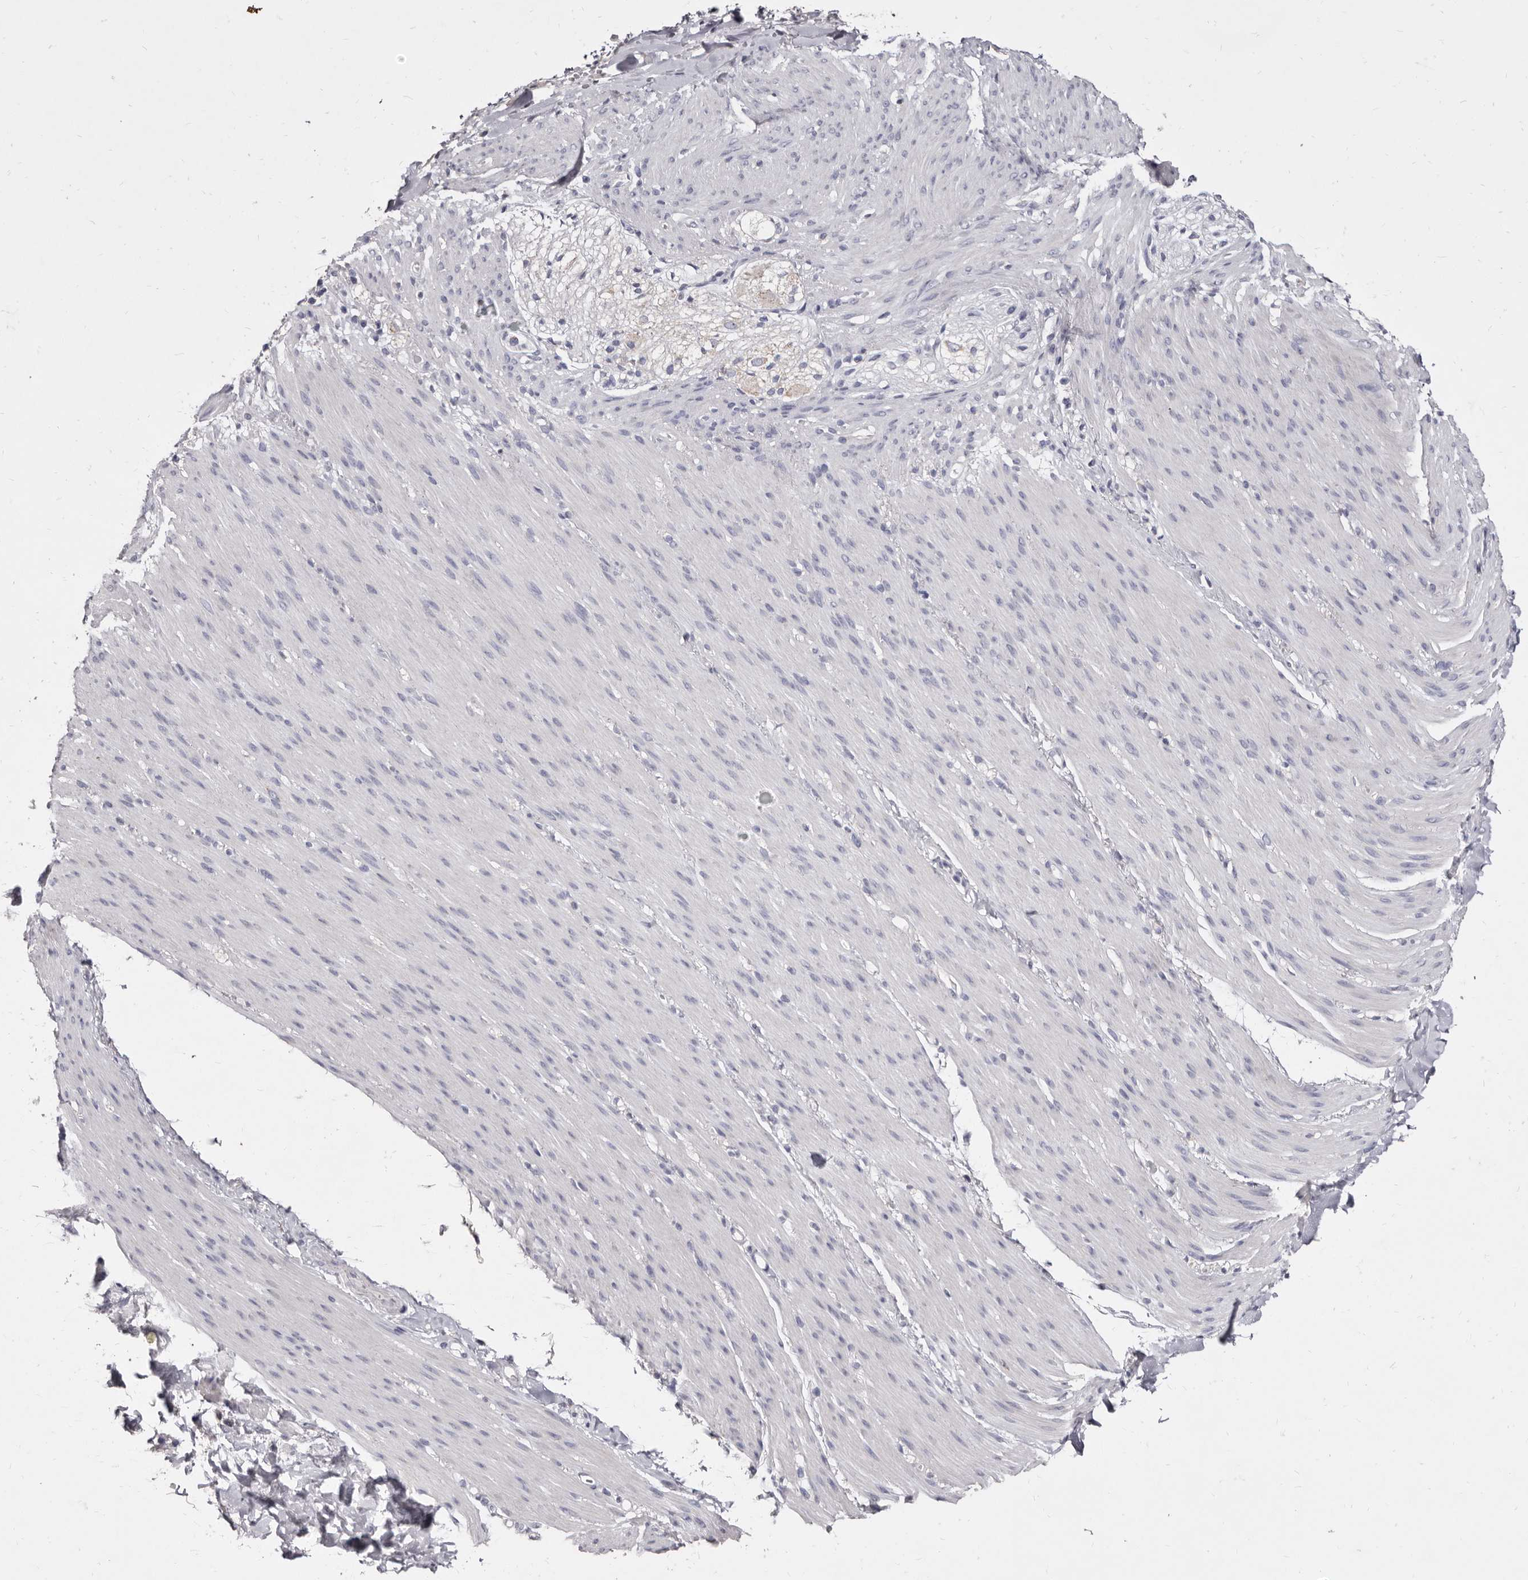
{"staining": {"intensity": "negative", "quantity": "none", "location": "none"}, "tissue": "smooth muscle", "cell_type": "Smooth muscle cells", "image_type": "normal", "snomed": [{"axis": "morphology", "description": "Normal tissue, NOS"}, {"axis": "topography", "description": "Colon"}, {"axis": "topography", "description": "Peripheral nerve tissue"}], "caption": "Immunohistochemistry image of normal smooth muscle: smooth muscle stained with DAB (3,3'-diaminobenzidine) demonstrates no significant protein expression in smooth muscle cells.", "gene": "CYP2E1", "patient": {"sex": "female", "age": 61}}